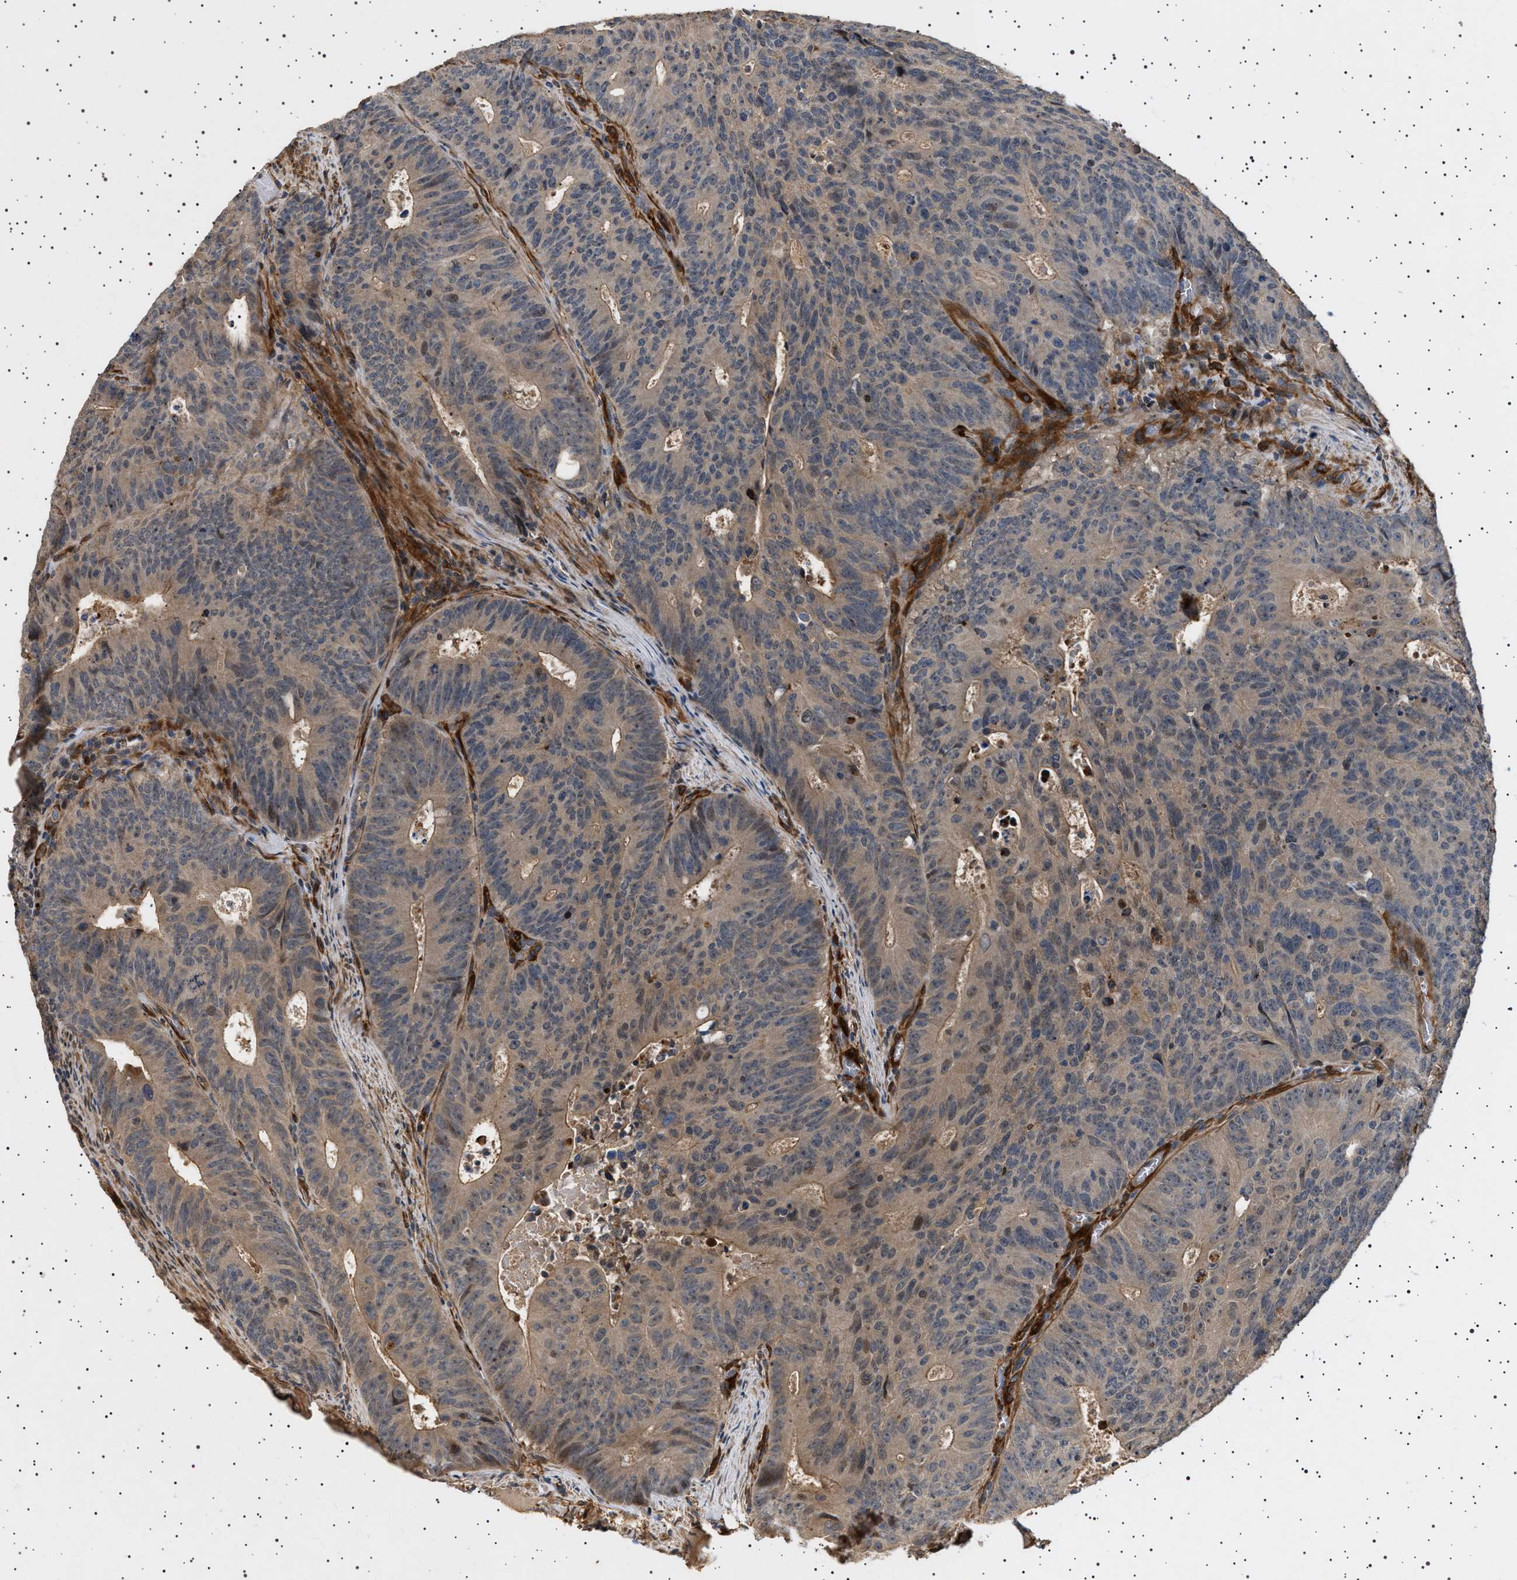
{"staining": {"intensity": "weak", "quantity": ">75%", "location": "cytoplasmic/membranous"}, "tissue": "colorectal cancer", "cell_type": "Tumor cells", "image_type": "cancer", "snomed": [{"axis": "morphology", "description": "Adenocarcinoma, NOS"}, {"axis": "topography", "description": "Colon"}], "caption": "A histopathology image of adenocarcinoma (colorectal) stained for a protein exhibits weak cytoplasmic/membranous brown staining in tumor cells. The staining was performed using DAB (3,3'-diaminobenzidine) to visualize the protein expression in brown, while the nuclei were stained in blue with hematoxylin (Magnification: 20x).", "gene": "GUCY1B1", "patient": {"sex": "male", "age": 87}}